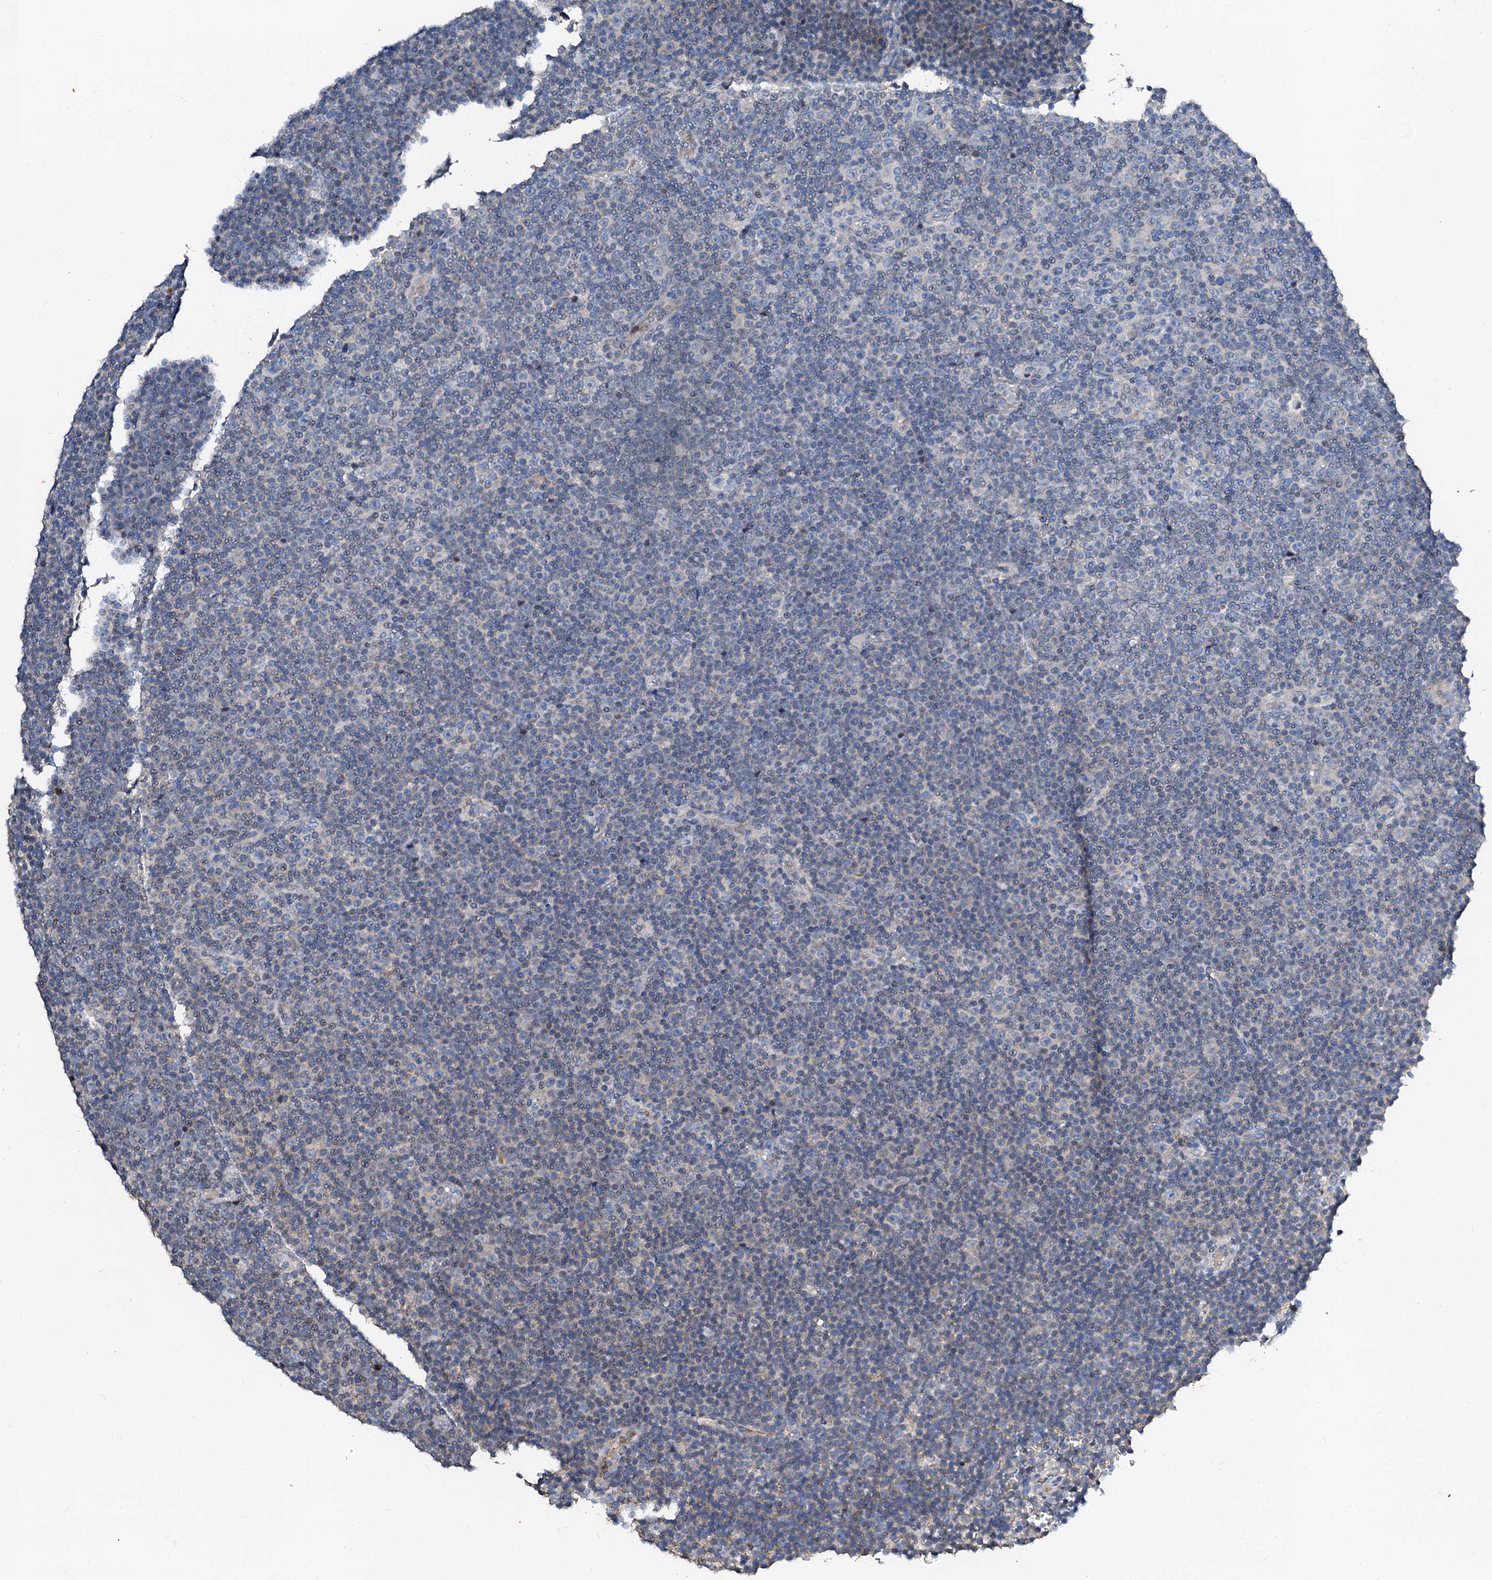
{"staining": {"intensity": "negative", "quantity": "none", "location": "none"}, "tissue": "lymphoma", "cell_type": "Tumor cells", "image_type": "cancer", "snomed": [{"axis": "morphology", "description": "Malignant lymphoma, non-Hodgkin's type, Low grade"}, {"axis": "topography", "description": "Lymph node"}], "caption": "Protein analysis of low-grade malignant lymphoma, non-Hodgkin's type displays no significant expression in tumor cells.", "gene": "FIBIN", "patient": {"sex": "female", "age": 67}}